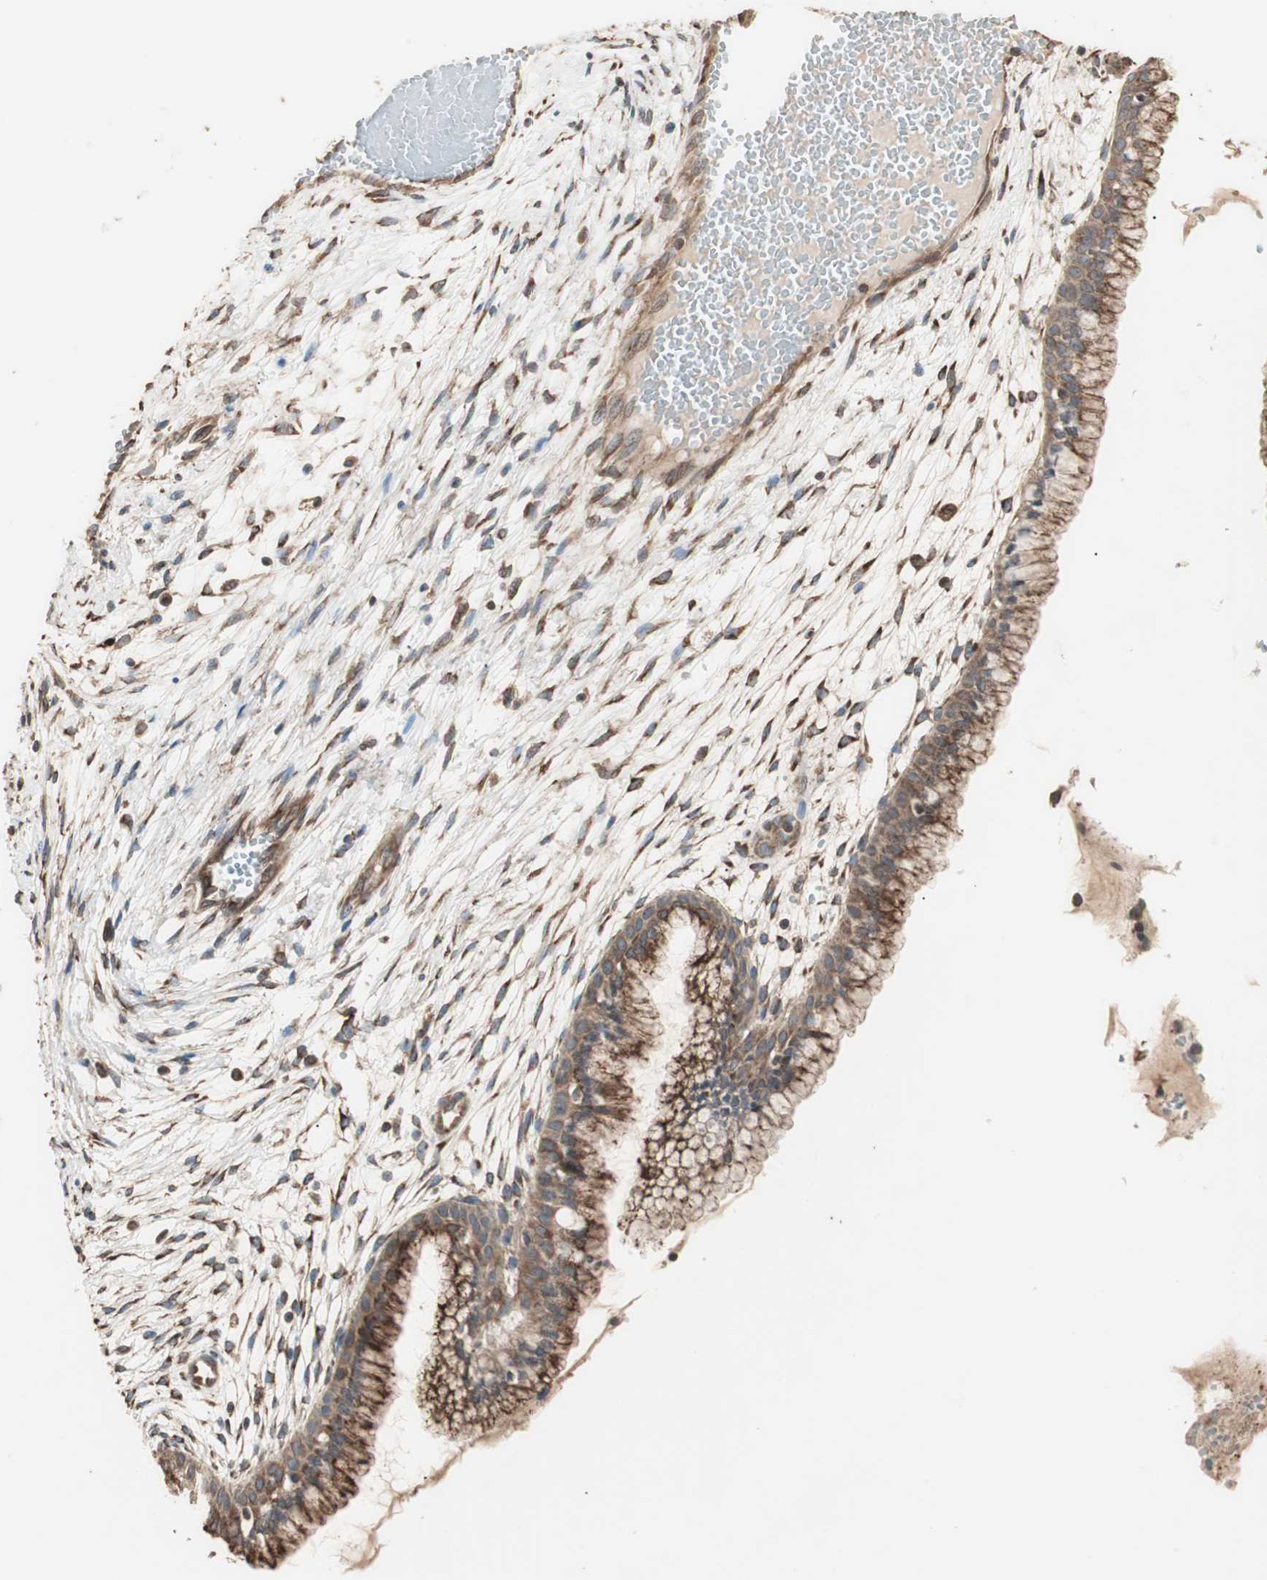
{"staining": {"intensity": "moderate", "quantity": ">75%", "location": "cytoplasmic/membranous"}, "tissue": "cervix", "cell_type": "Glandular cells", "image_type": "normal", "snomed": [{"axis": "morphology", "description": "Normal tissue, NOS"}, {"axis": "topography", "description": "Cervix"}], "caption": "The micrograph exhibits immunohistochemical staining of unremarkable cervix. There is moderate cytoplasmic/membranous expression is present in approximately >75% of glandular cells.", "gene": "LZTS1", "patient": {"sex": "female", "age": 39}}